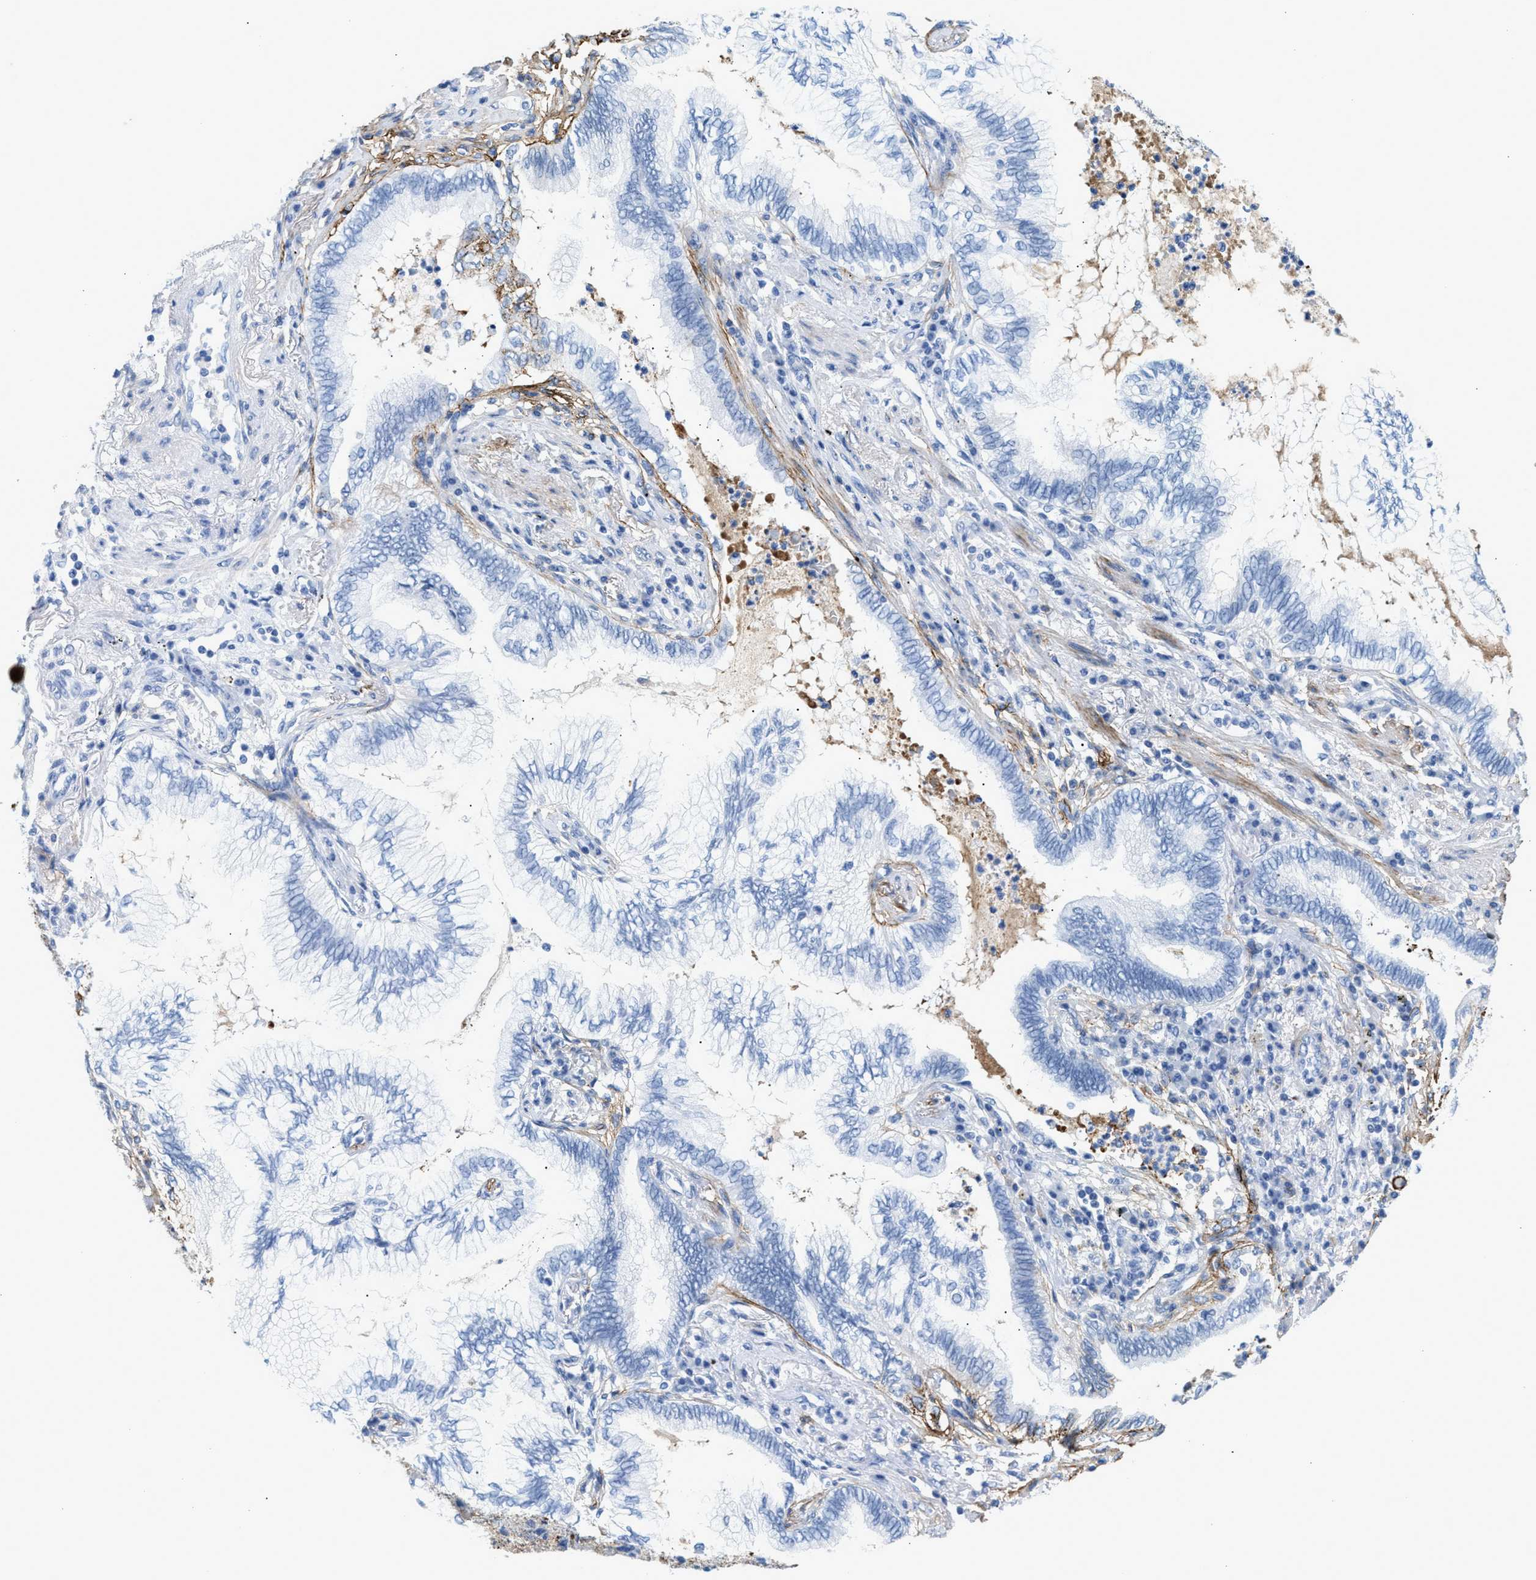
{"staining": {"intensity": "negative", "quantity": "none", "location": "none"}, "tissue": "lung cancer", "cell_type": "Tumor cells", "image_type": "cancer", "snomed": [{"axis": "morphology", "description": "Normal tissue, NOS"}, {"axis": "morphology", "description": "Adenocarcinoma, NOS"}, {"axis": "topography", "description": "Bronchus"}, {"axis": "topography", "description": "Lung"}], "caption": "Immunohistochemical staining of human lung adenocarcinoma displays no significant staining in tumor cells.", "gene": "TNR", "patient": {"sex": "female", "age": 70}}